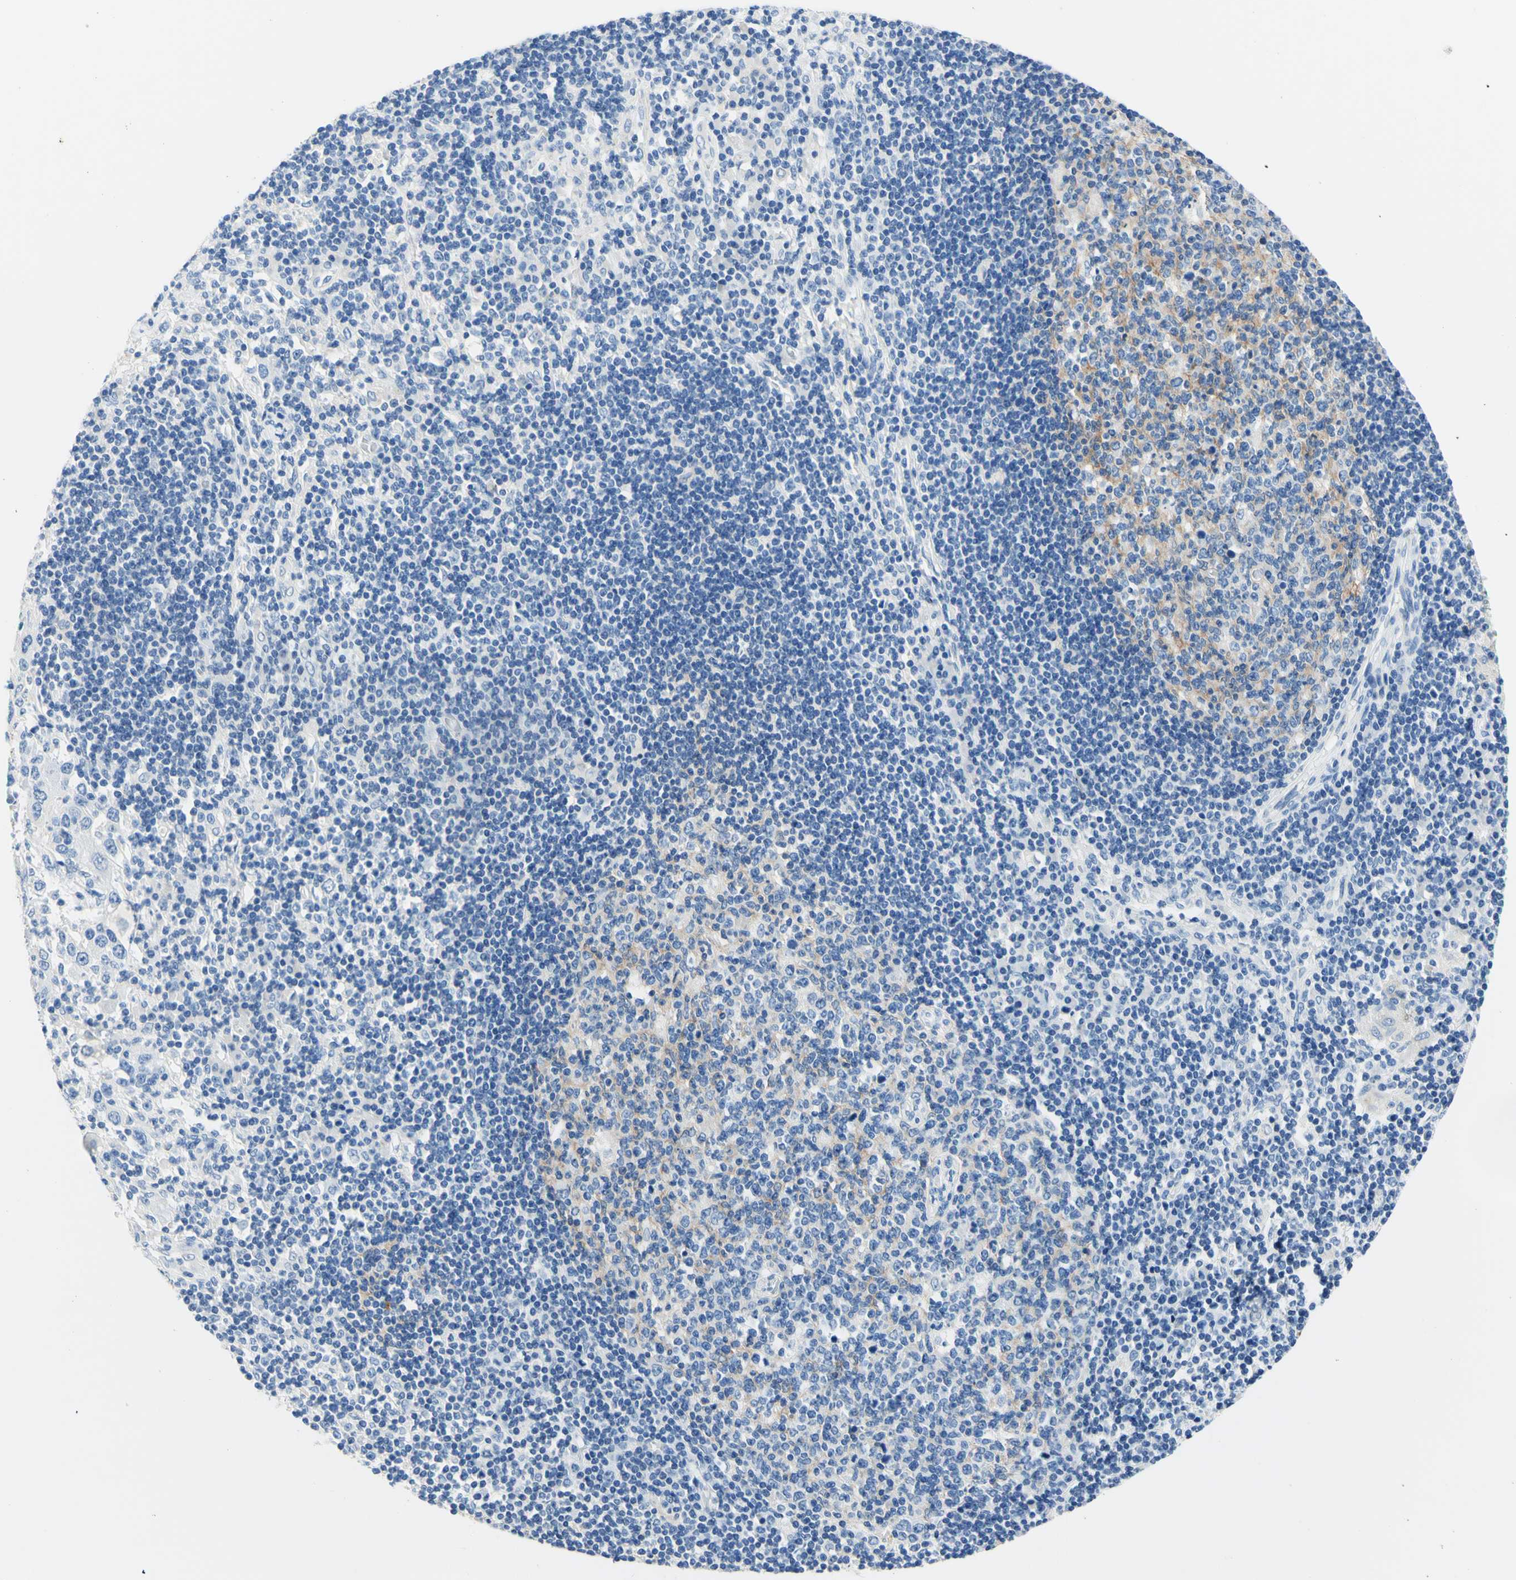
{"staining": {"intensity": "negative", "quantity": "none", "location": "none"}, "tissue": "adipose tissue", "cell_type": "Adipocytes", "image_type": "normal", "snomed": [{"axis": "morphology", "description": "Normal tissue, NOS"}, {"axis": "morphology", "description": "Adenocarcinoma, NOS"}, {"axis": "topography", "description": "Esophagus"}], "caption": "Human adipose tissue stained for a protein using IHC exhibits no expression in adipocytes.", "gene": "HPCA", "patient": {"sex": "male", "age": 62}}